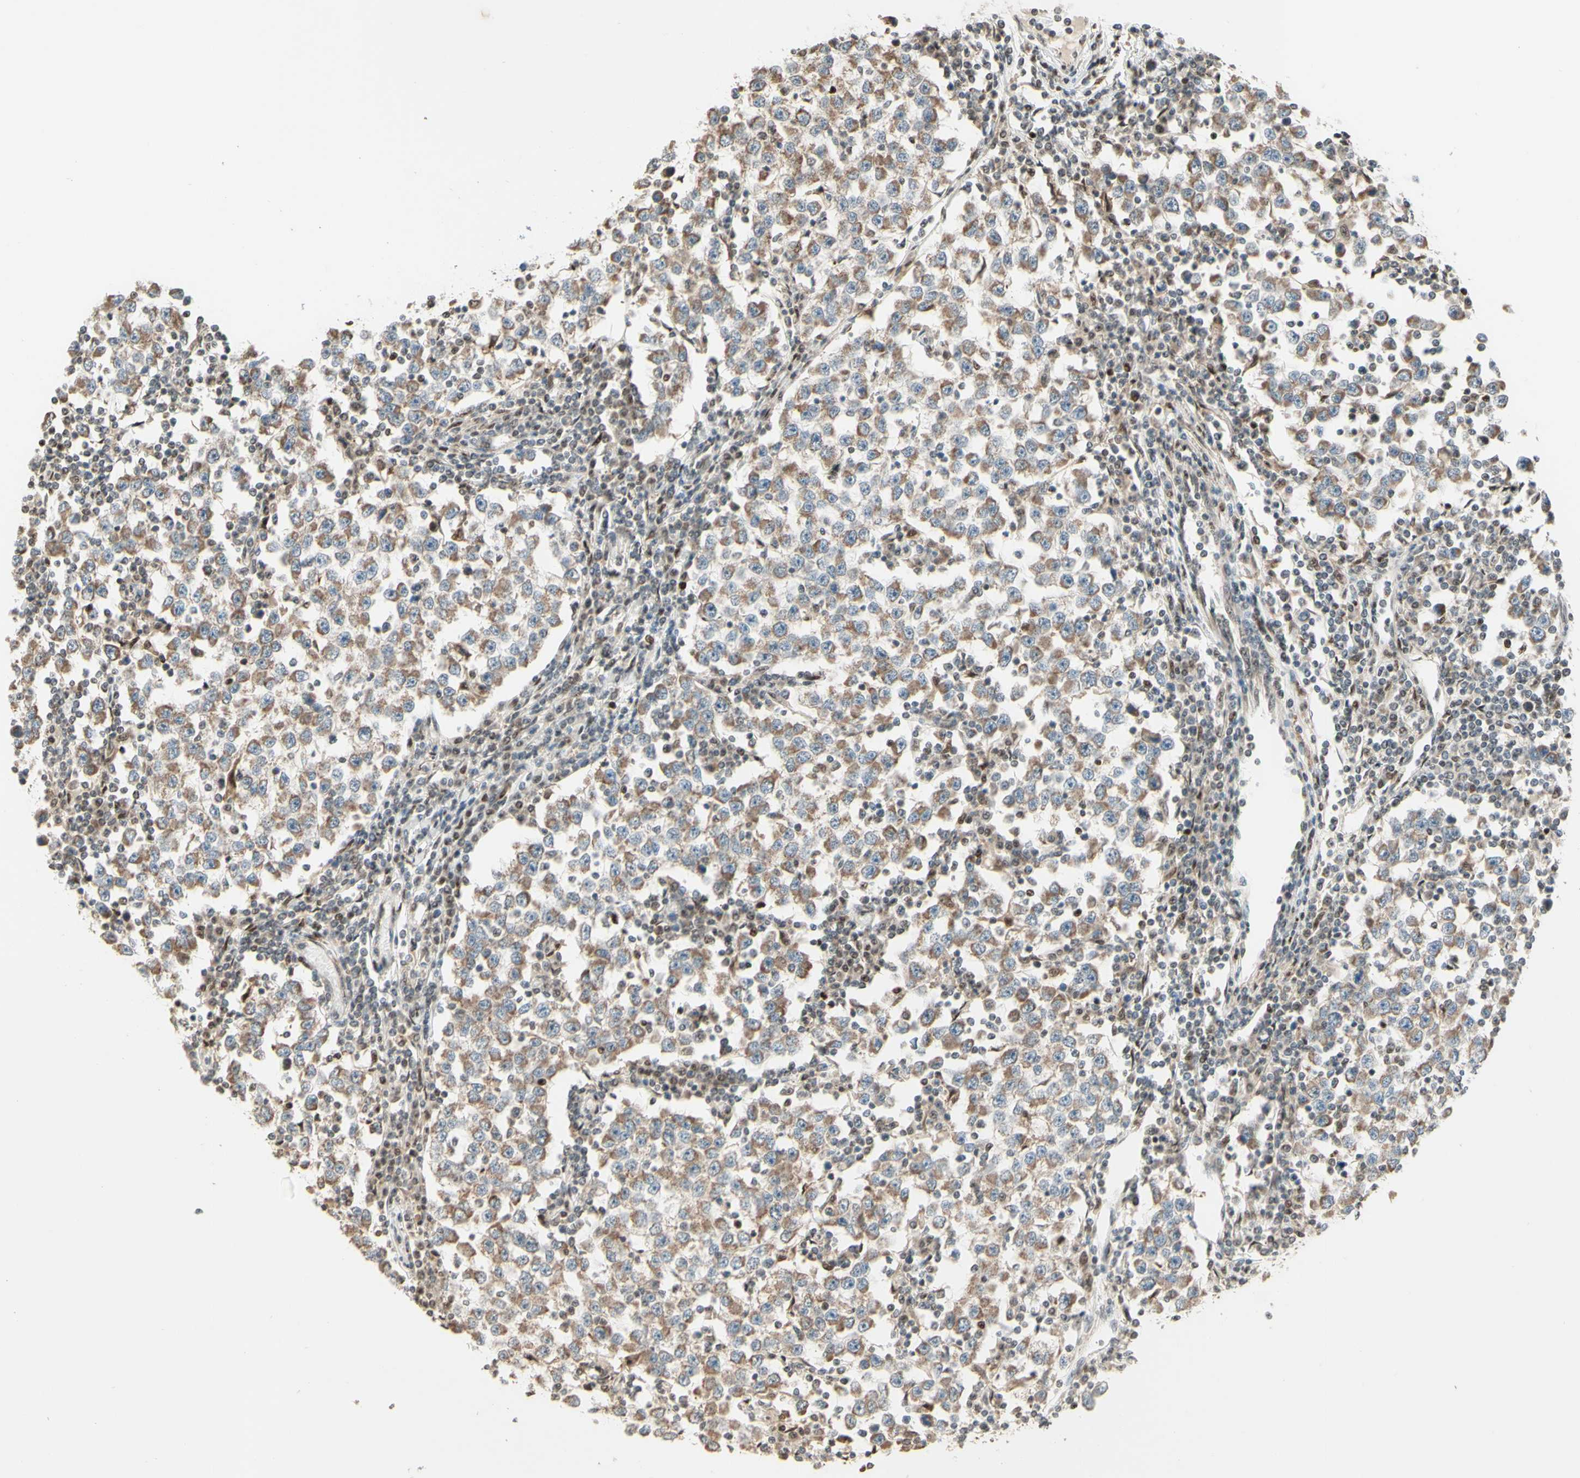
{"staining": {"intensity": "weak", "quantity": "25%-75%", "location": "cytoplasmic/membranous,nuclear"}, "tissue": "testis cancer", "cell_type": "Tumor cells", "image_type": "cancer", "snomed": [{"axis": "morphology", "description": "Seminoma, NOS"}, {"axis": "topography", "description": "Testis"}], "caption": "Immunohistochemical staining of human testis cancer (seminoma) reveals weak cytoplasmic/membranous and nuclear protein staining in about 25%-75% of tumor cells. (DAB (3,3'-diaminobenzidine) IHC with brightfield microscopy, high magnification).", "gene": "NR3C1", "patient": {"sex": "male", "age": 65}}